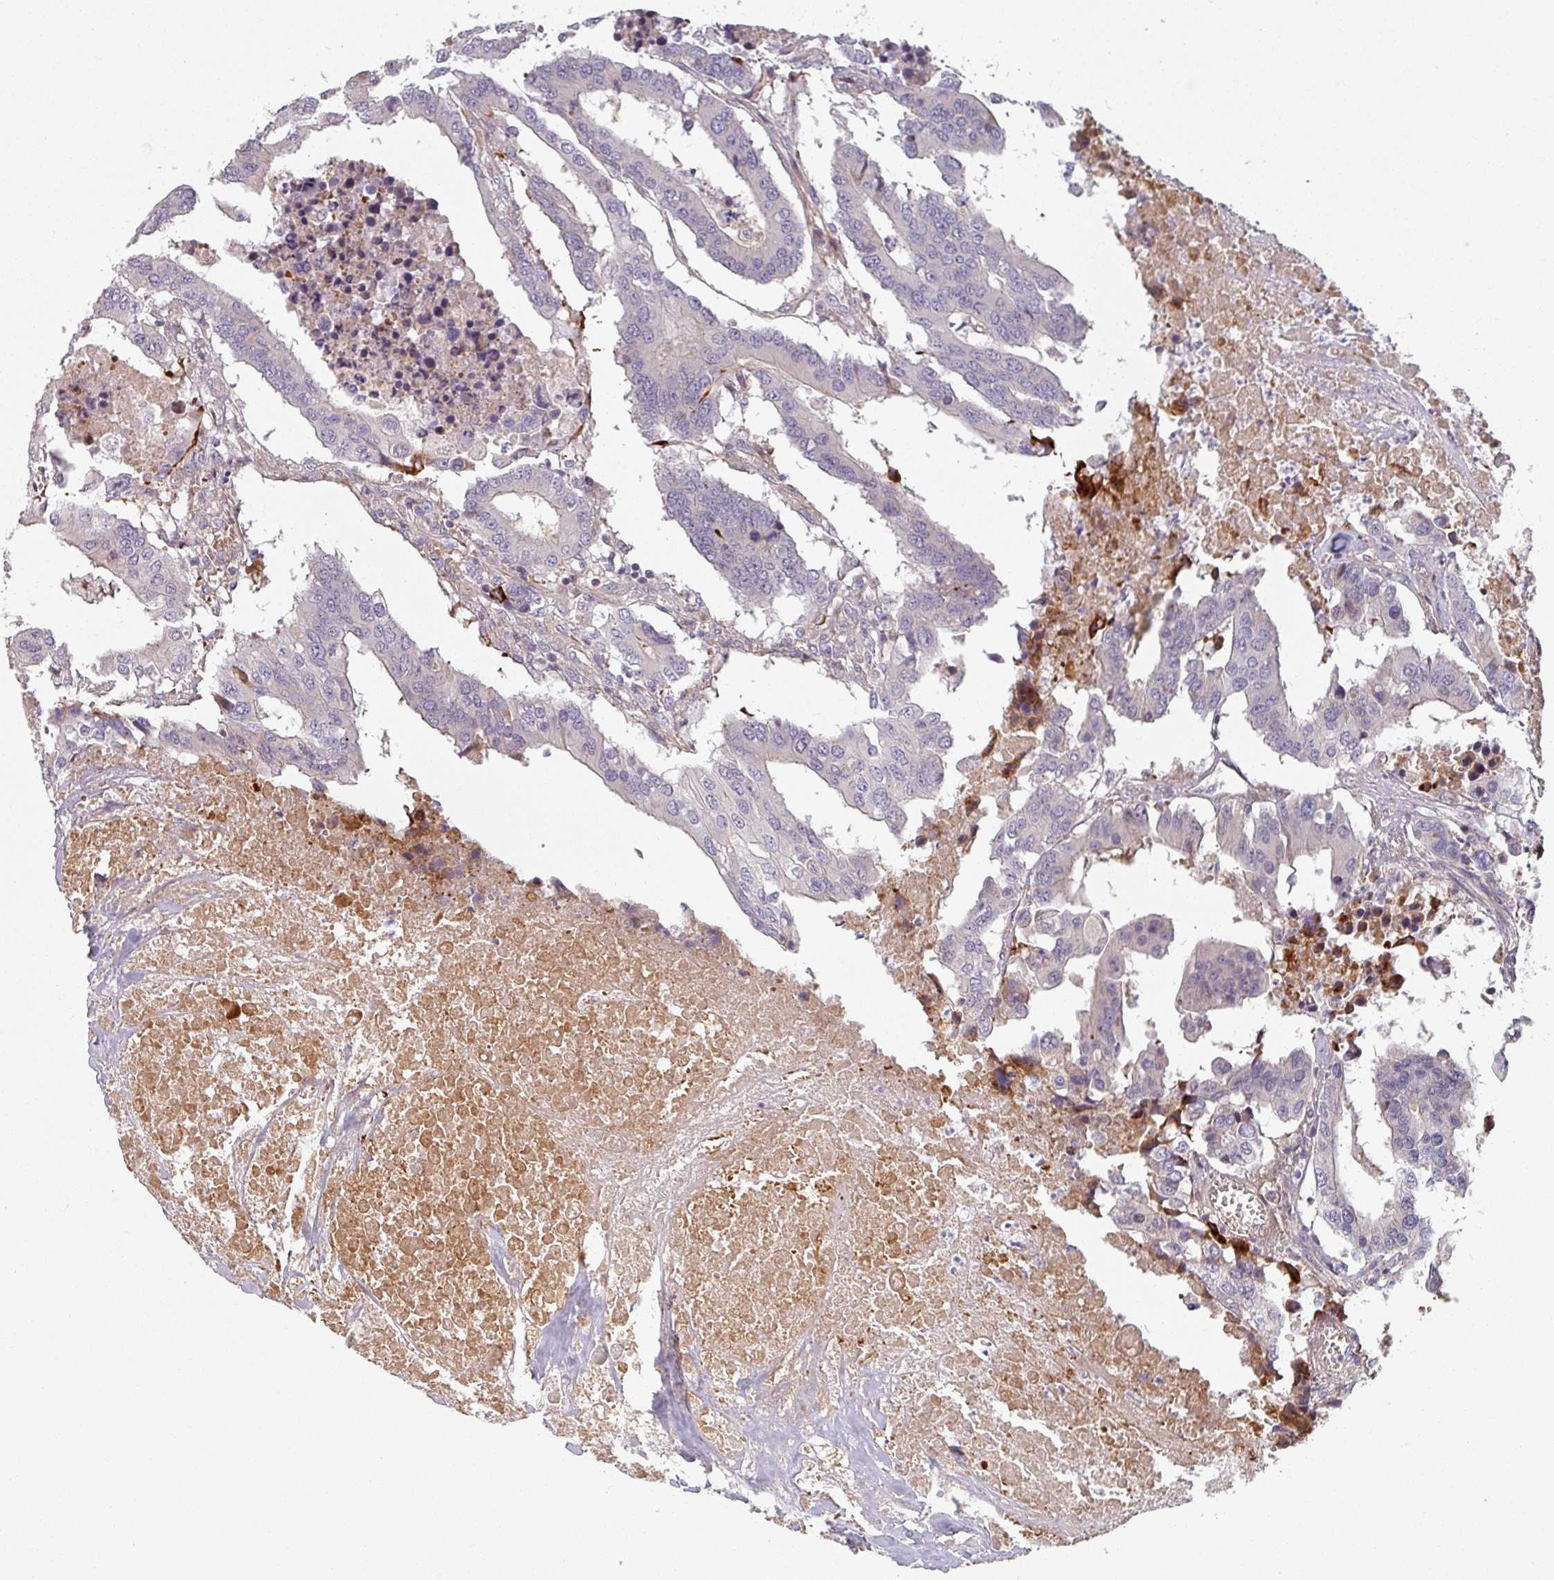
{"staining": {"intensity": "negative", "quantity": "none", "location": "none"}, "tissue": "colorectal cancer", "cell_type": "Tumor cells", "image_type": "cancer", "snomed": [{"axis": "morphology", "description": "Adenocarcinoma, NOS"}, {"axis": "topography", "description": "Colon"}], "caption": "The photomicrograph exhibits no significant staining in tumor cells of colorectal adenocarcinoma.", "gene": "C4BPB", "patient": {"sex": "male", "age": 77}}